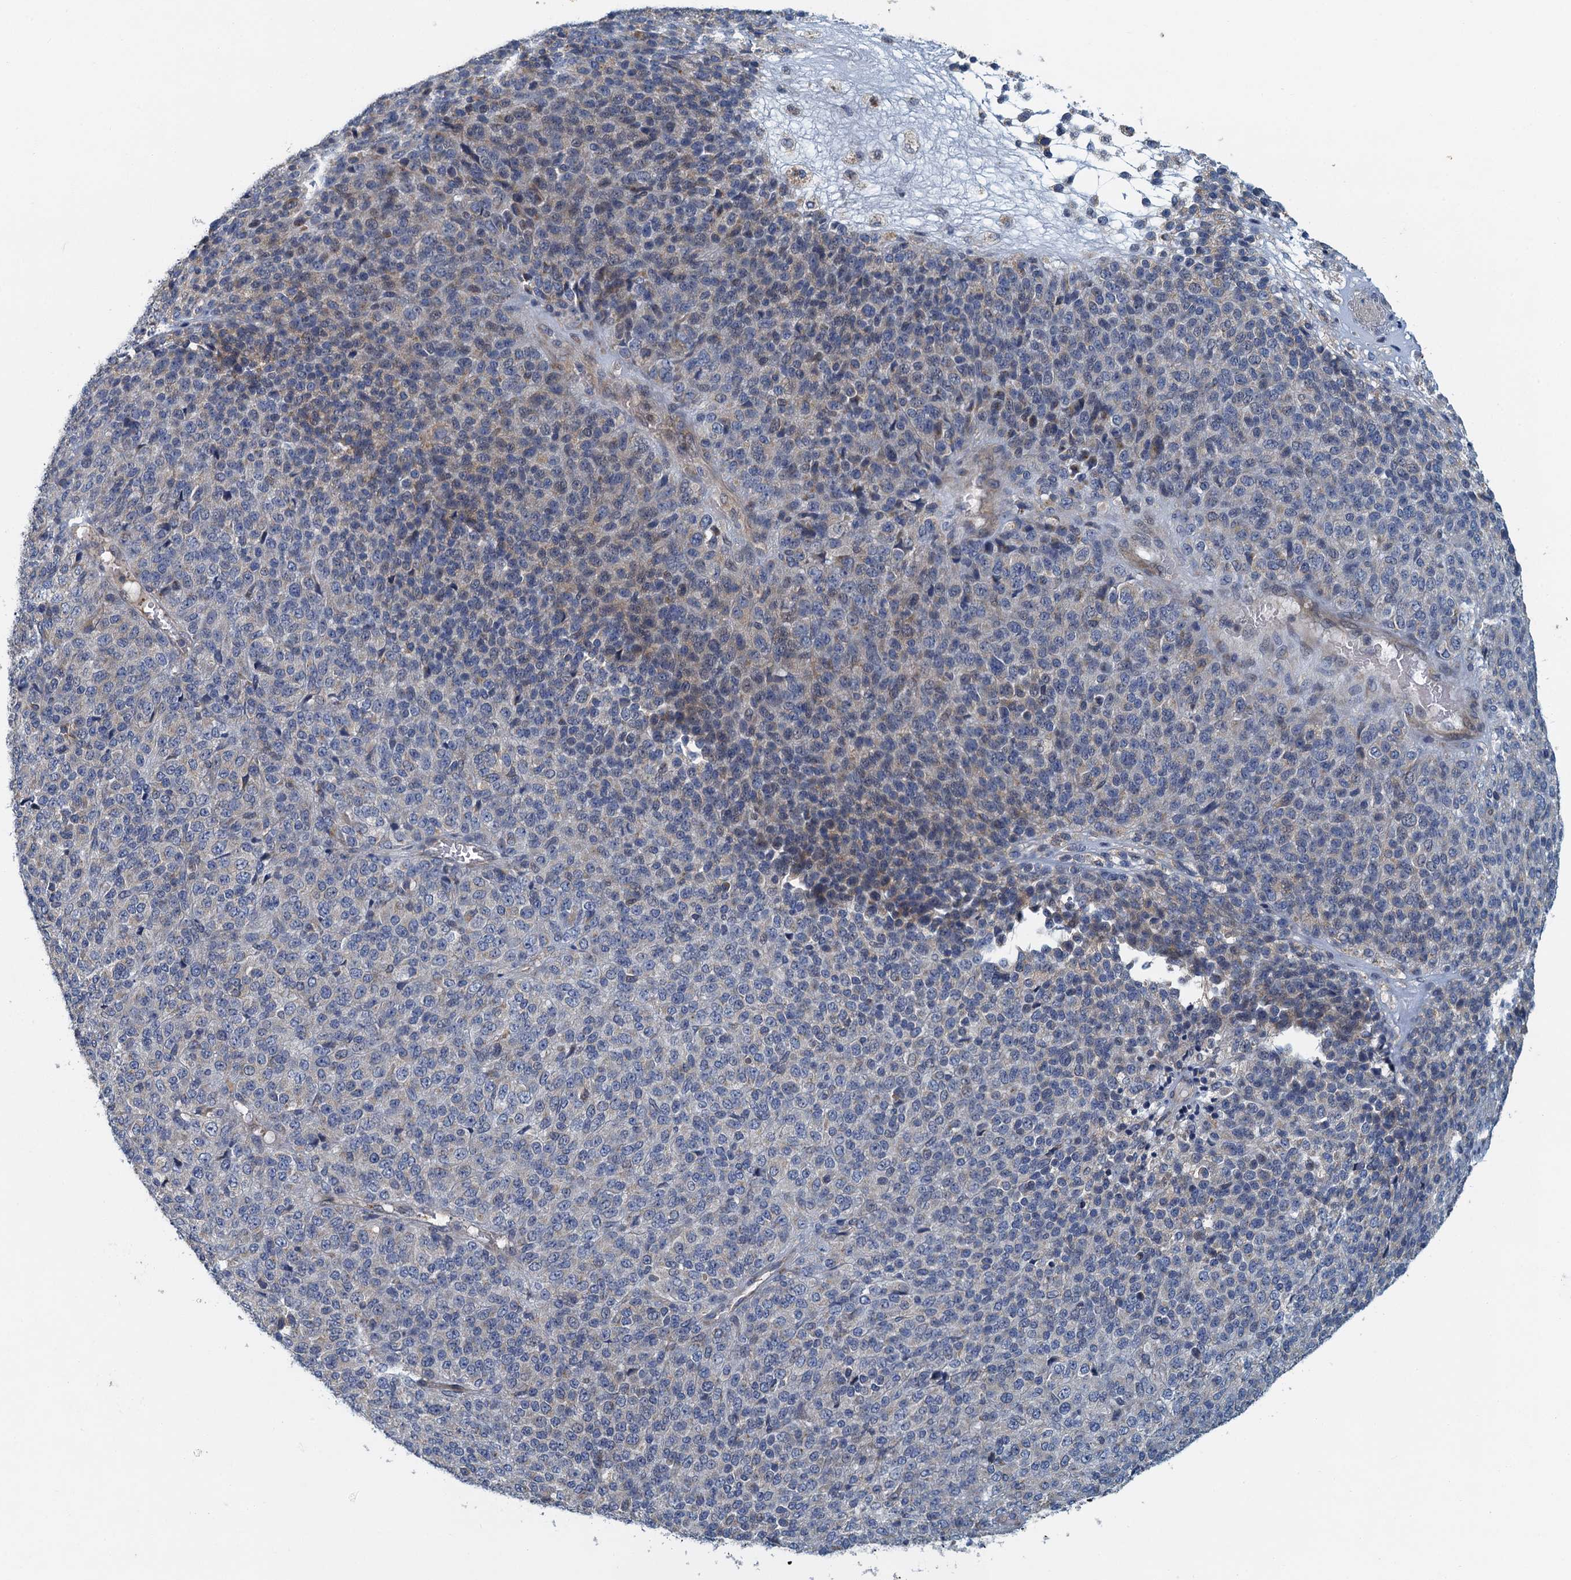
{"staining": {"intensity": "weak", "quantity": "<25%", "location": "cytoplasmic/membranous"}, "tissue": "melanoma", "cell_type": "Tumor cells", "image_type": "cancer", "snomed": [{"axis": "morphology", "description": "Malignant melanoma, Metastatic site"}, {"axis": "topography", "description": "Brain"}], "caption": "IHC photomicrograph of melanoma stained for a protein (brown), which exhibits no expression in tumor cells. Brightfield microscopy of immunohistochemistry (IHC) stained with DAB (brown) and hematoxylin (blue), captured at high magnification.", "gene": "ALG2", "patient": {"sex": "female", "age": 56}}